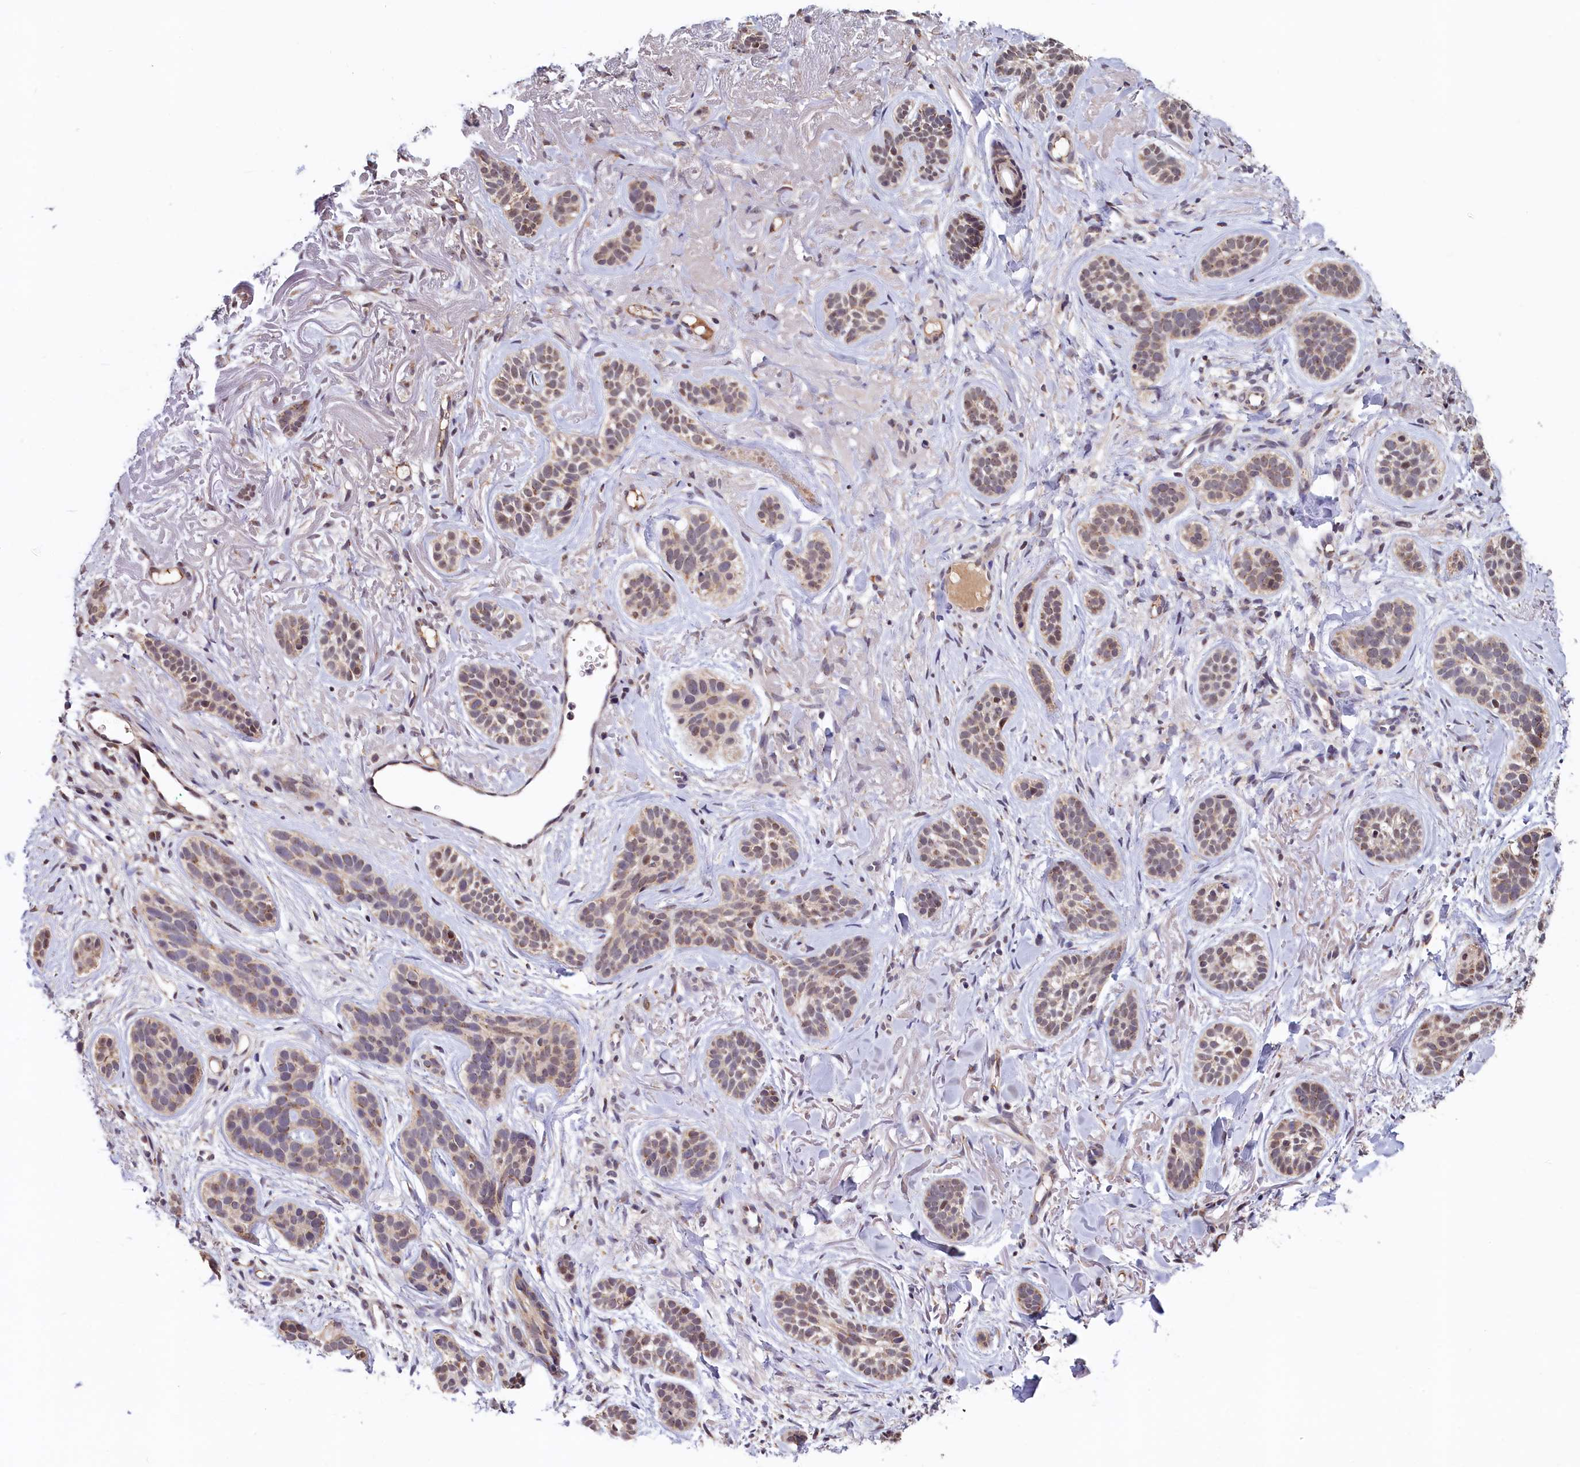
{"staining": {"intensity": "weak", "quantity": ">75%", "location": "cytoplasmic/membranous"}, "tissue": "skin cancer", "cell_type": "Tumor cells", "image_type": "cancer", "snomed": [{"axis": "morphology", "description": "Basal cell carcinoma"}, {"axis": "topography", "description": "Skin"}], "caption": "Immunohistochemical staining of skin basal cell carcinoma exhibits weak cytoplasmic/membranous protein staining in about >75% of tumor cells.", "gene": "SEC24C", "patient": {"sex": "male", "age": 71}}